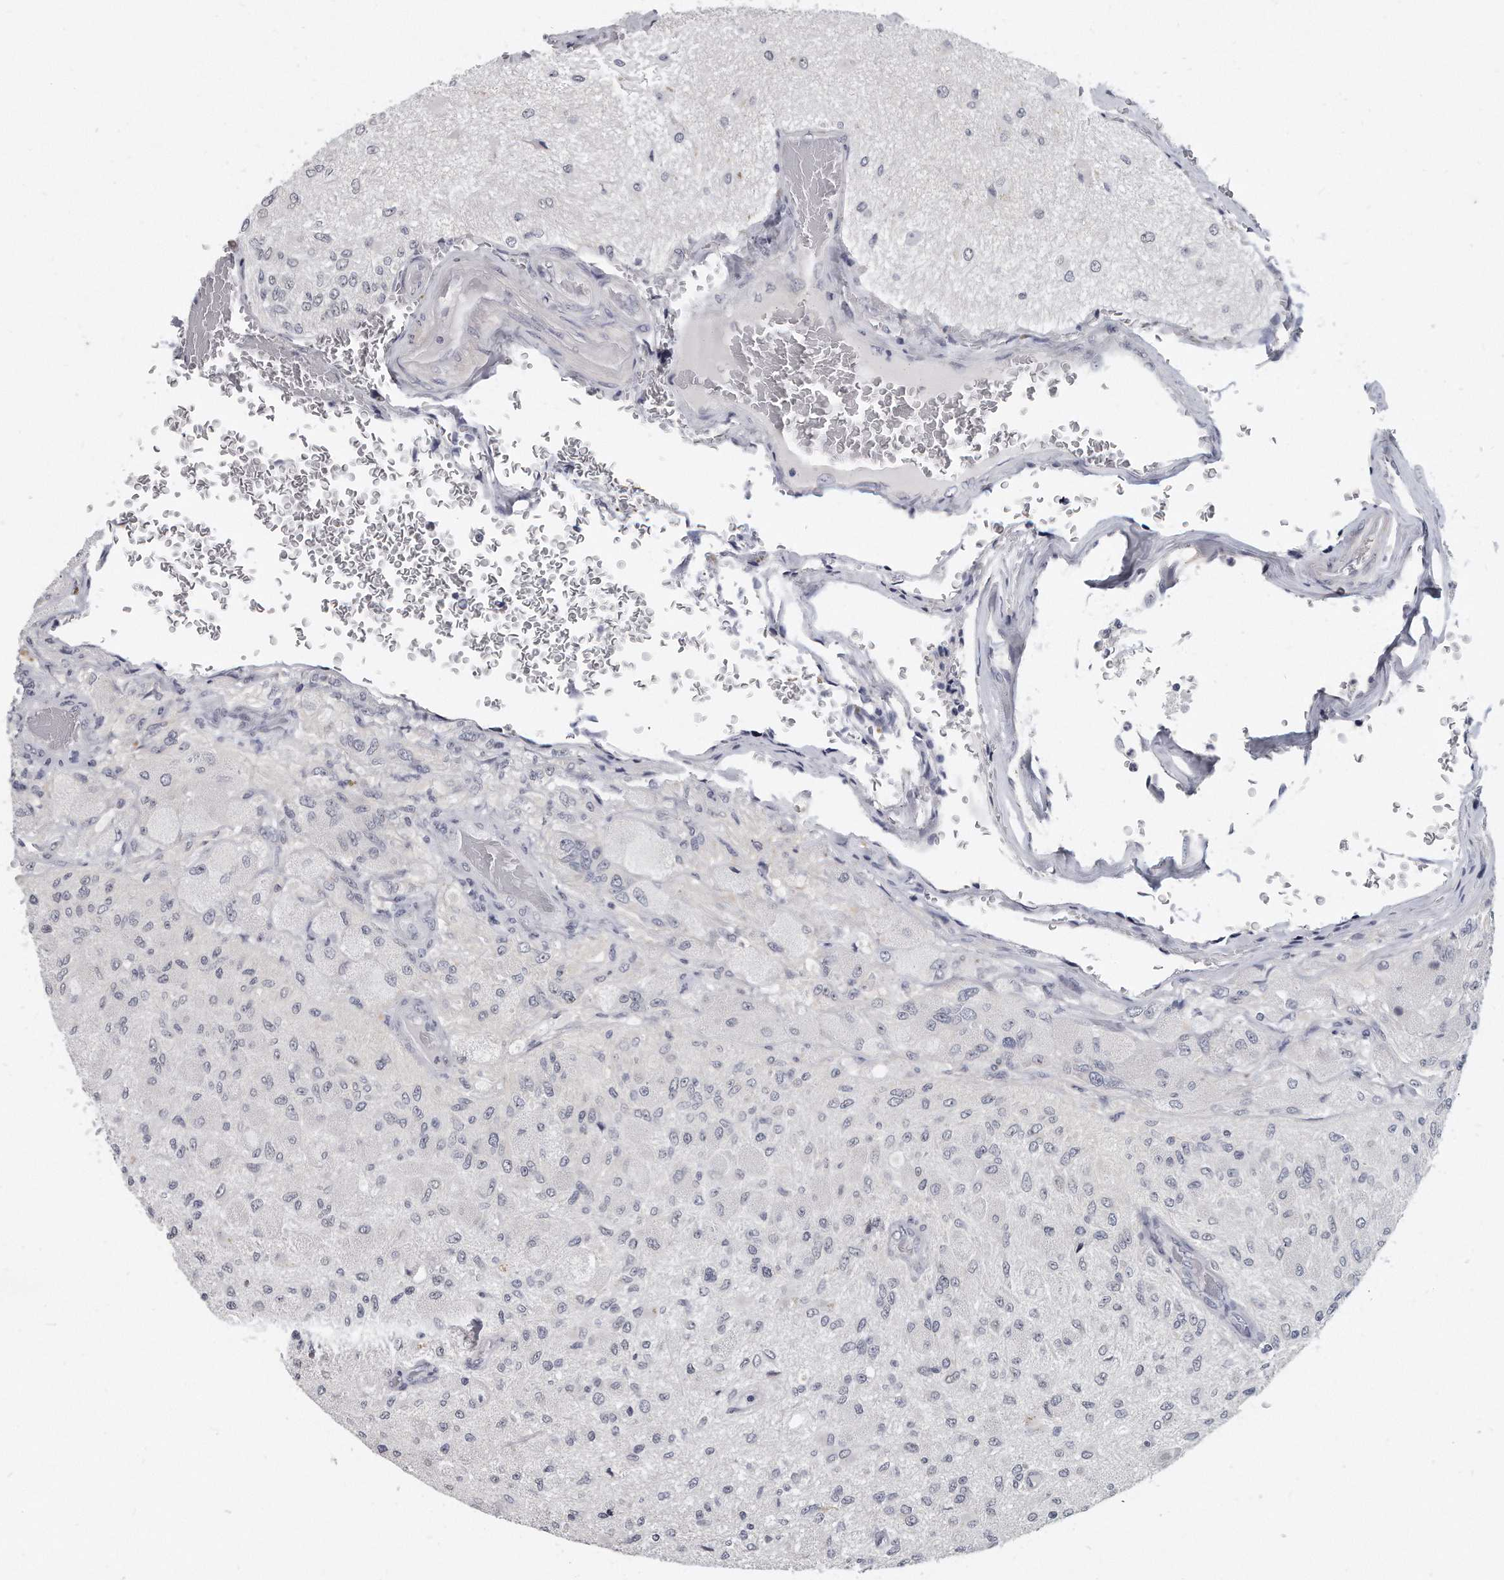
{"staining": {"intensity": "negative", "quantity": "none", "location": "none"}, "tissue": "glioma", "cell_type": "Tumor cells", "image_type": "cancer", "snomed": [{"axis": "morphology", "description": "Normal tissue, NOS"}, {"axis": "morphology", "description": "Glioma, malignant, High grade"}, {"axis": "topography", "description": "Cerebral cortex"}], "caption": "Immunohistochemistry (IHC) of human glioma reveals no positivity in tumor cells.", "gene": "TFCP2L1", "patient": {"sex": "male", "age": 77}}